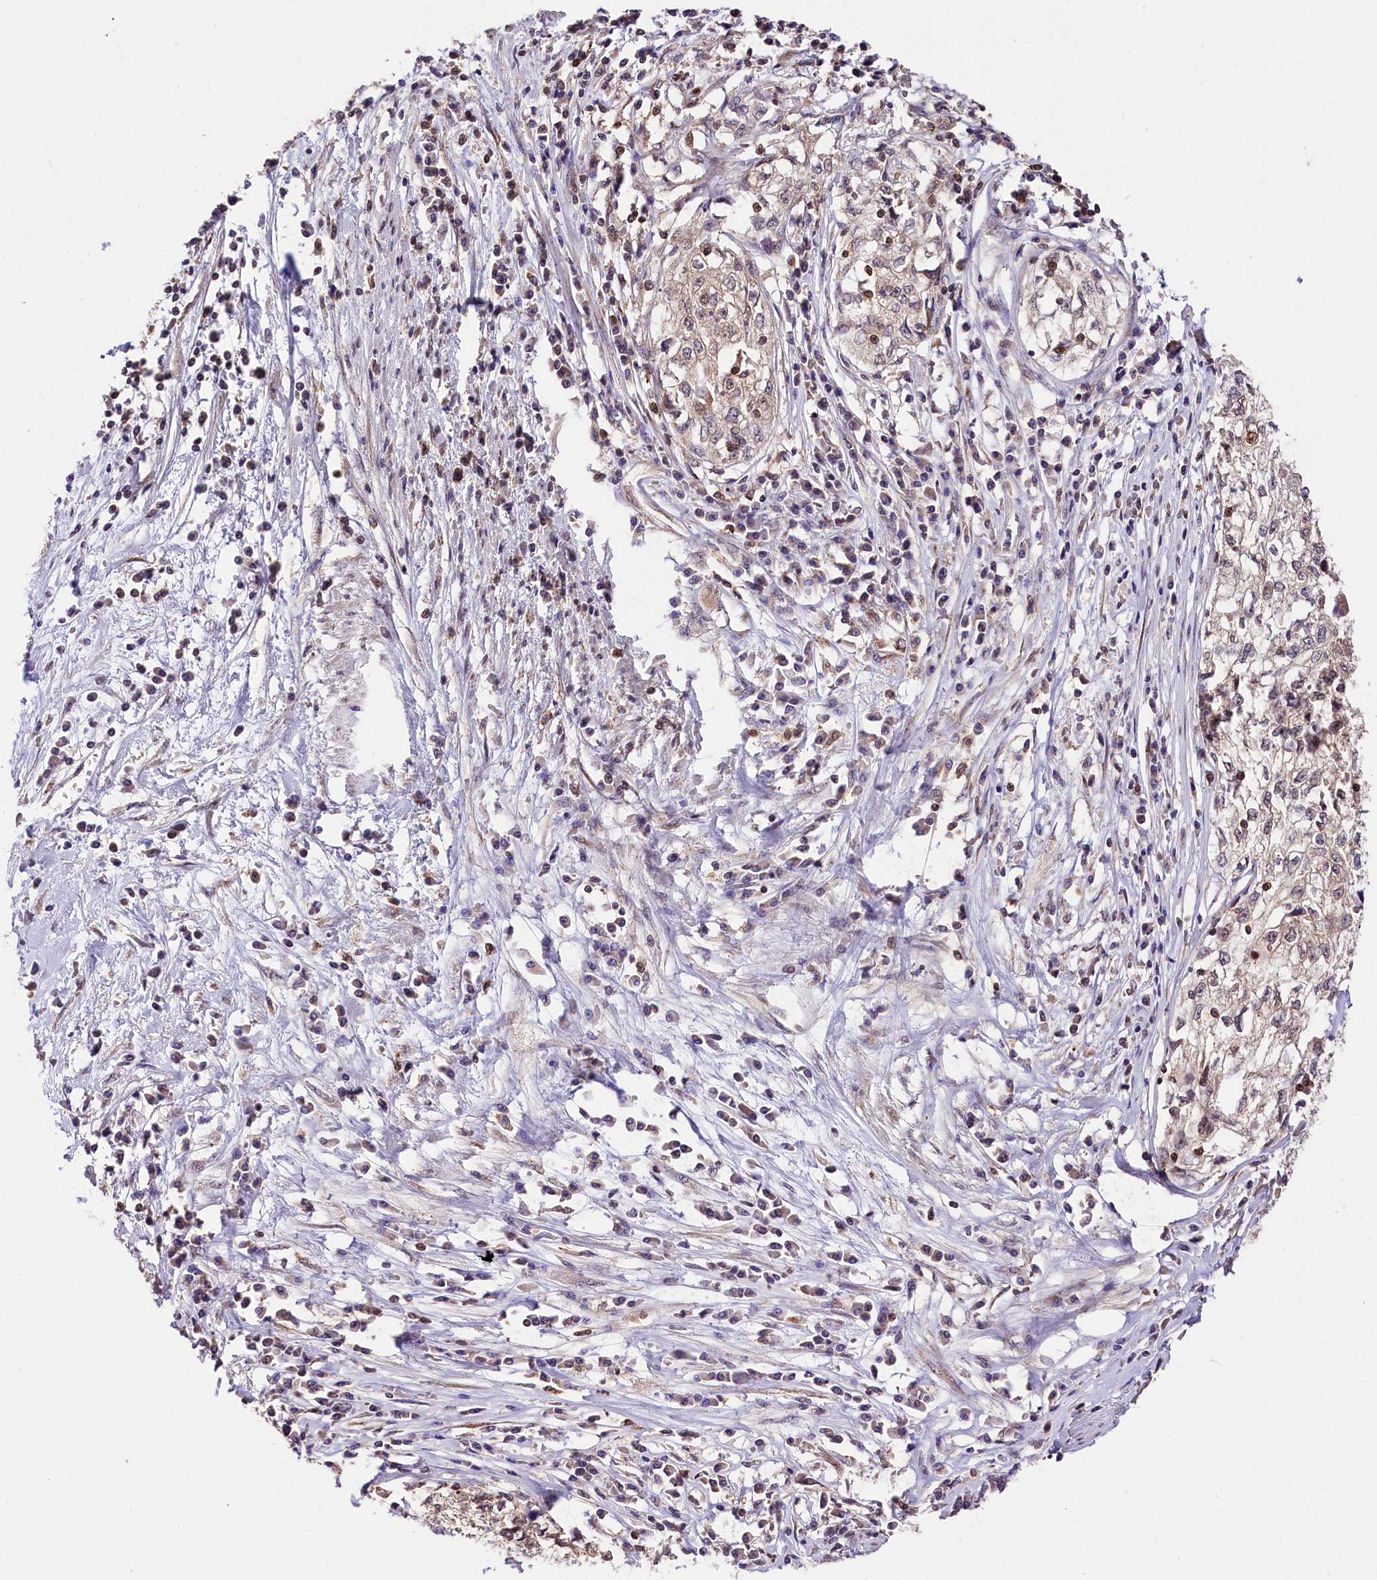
{"staining": {"intensity": "weak", "quantity": "<25%", "location": "cytoplasmic/membranous"}, "tissue": "cervical cancer", "cell_type": "Tumor cells", "image_type": "cancer", "snomed": [{"axis": "morphology", "description": "Squamous cell carcinoma, NOS"}, {"axis": "topography", "description": "Cervix"}], "caption": "Cervical cancer (squamous cell carcinoma) was stained to show a protein in brown. There is no significant expression in tumor cells.", "gene": "CHORDC1", "patient": {"sex": "female", "age": 57}}